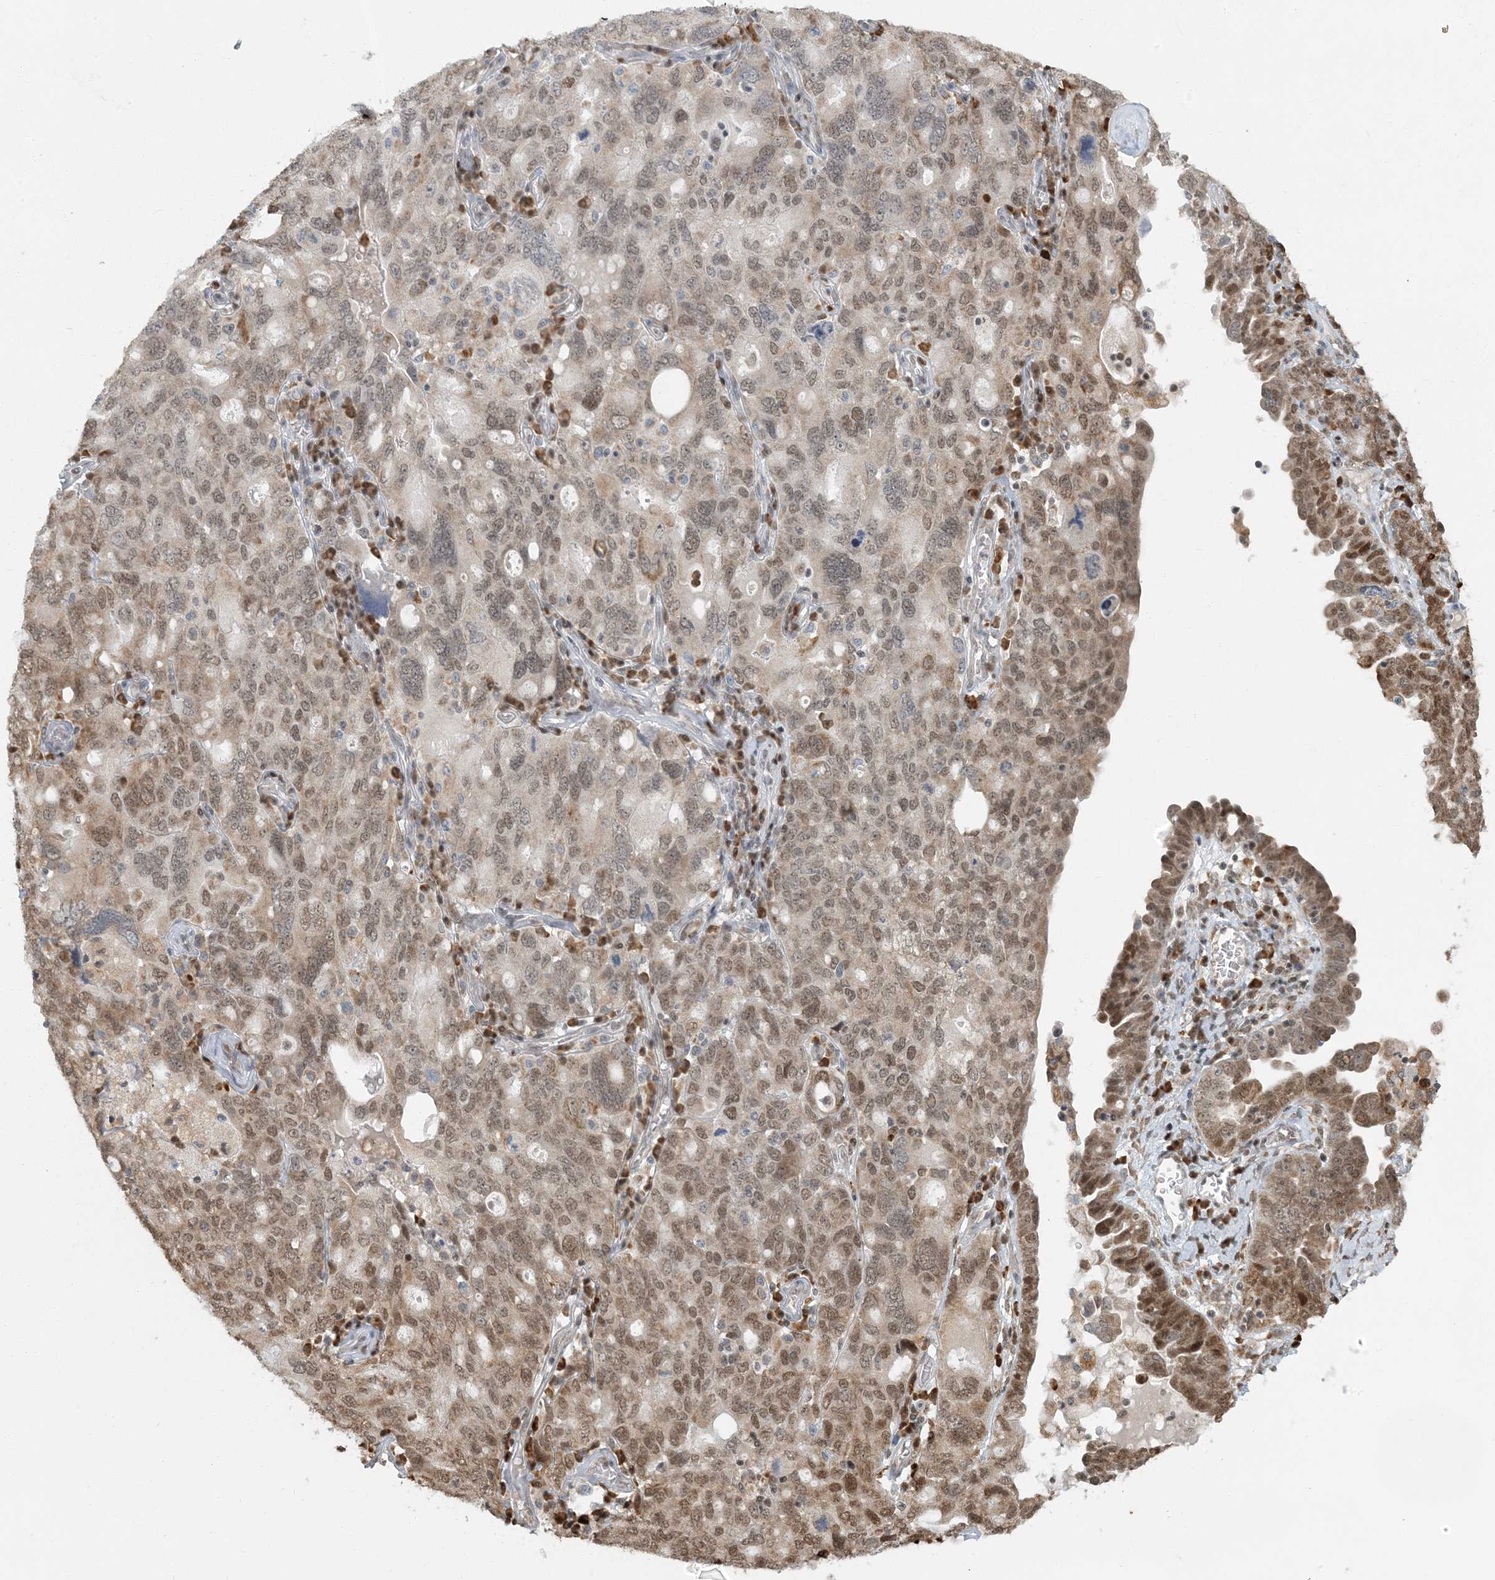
{"staining": {"intensity": "moderate", "quantity": ">75%", "location": "nuclear"}, "tissue": "ovarian cancer", "cell_type": "Tumor cells", "image_type": "cancer", "snomed": [{"axis": "morphology", "description": "Carcinoma, endometroid"}, {"axis": "topography", "description": "Ovary"}], "caption": "The histopathology image demonstrates a brown stain indicating the presence of a protein in the nuclear of tumor cells in endometroid carcinoma (ovarian). The staining was performed using DAB to visualize the protein expression in brown, while the nuclei were stained in blue with hematoxylin (Magnification: 20x).", "gene": "AK9", "patient": {"sex": "female", "age": 62}}